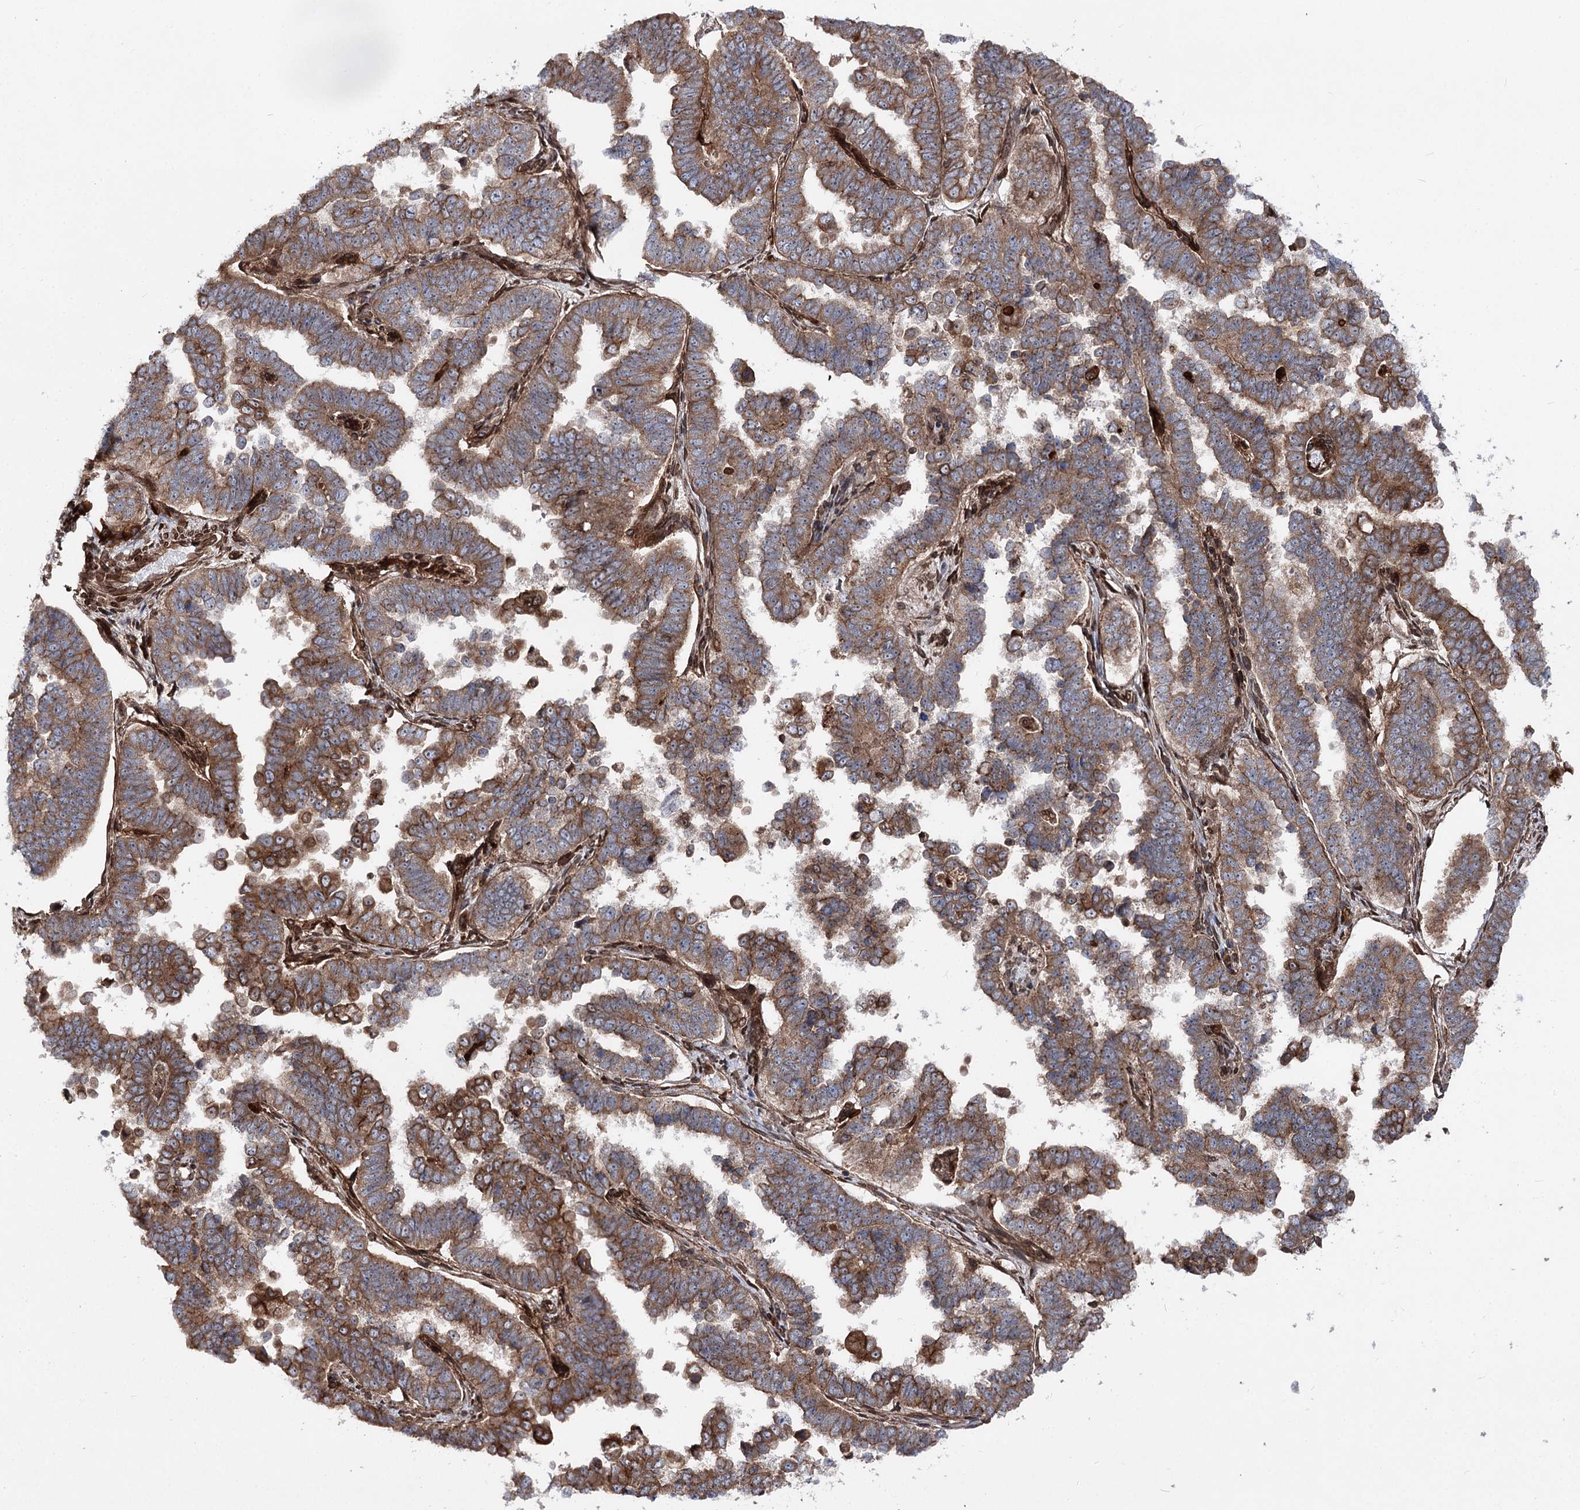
{"staining": {"intensity": "moderate", "quantity": ">75%", "location": "cytoplasmic/membranous"}, "tissue": "endometrial cancer", "cell_type": "Tumor cells", "image_type": "cancer", "snomed": [{"axis": "morphology", "description": "Adenocarcinoma, NOS"}, {"axis": "topography", "description": "Endometrium"}], "caption": "About >75% of tumor cells in endometrial adenocarcinoma exhibit moderate cytoplasmic/membranous protein expression as visualized by brown immunohistochemical staining.", "gene": "FGFR1OP2", "patient": {"sex": "female", "age": 75}}